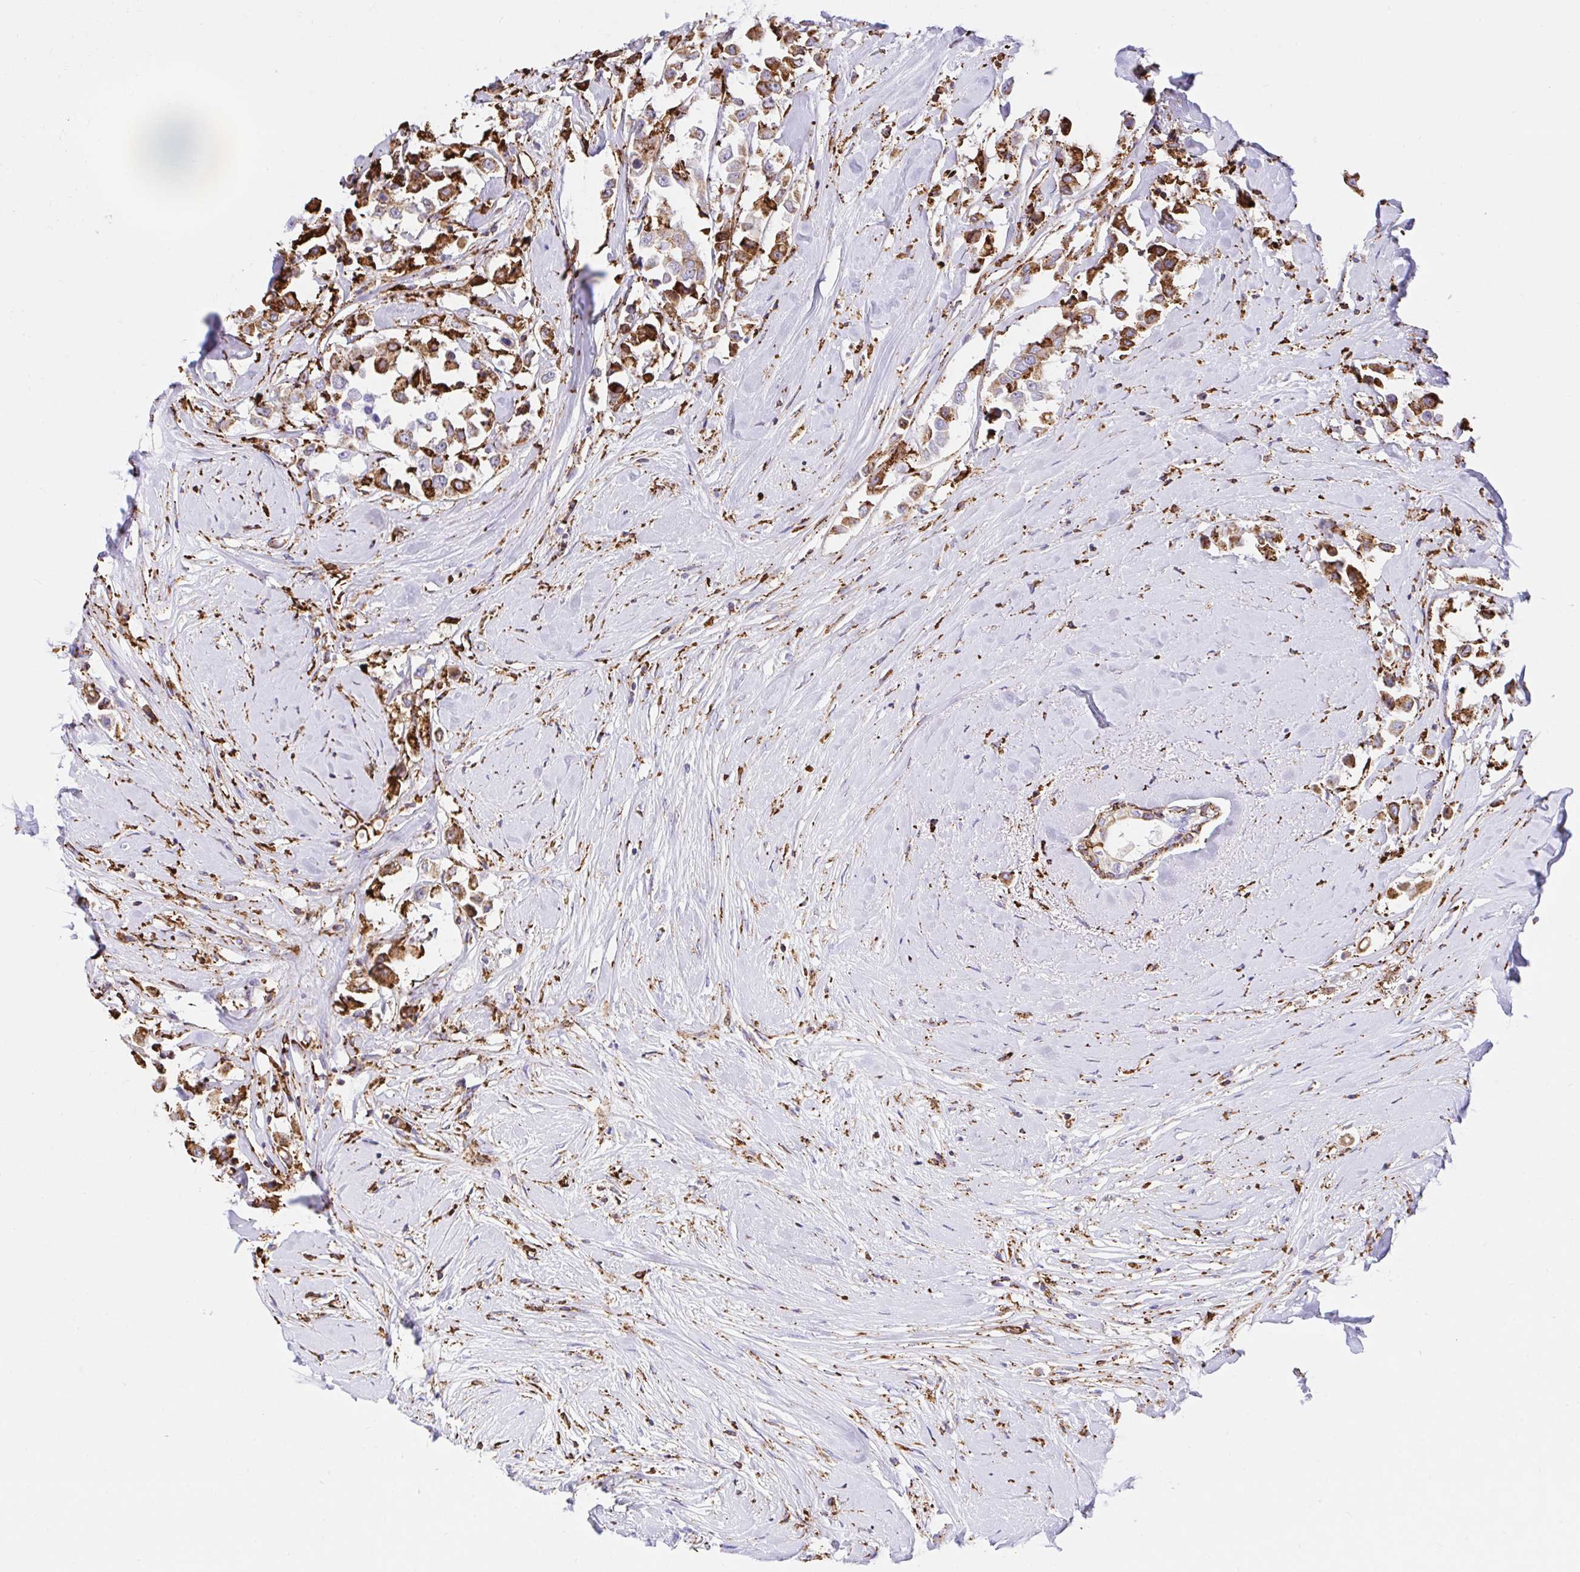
{"staining": {"intensity": "moderate", "quantity": ">75%", "location": "cytoplasmic/membranous"}, "tissue": "breast cancer", "cell_type": "Tumor cells", "image_type": "cancer", "snomed": [{"axis": "morphology", "description": "Duct carcinoma"}, {"axis": "topography", "description": "Breast"}], "caption": "This micrograph reveals immunohistochemistry staining of breast cancer, with medium moderate cytoplasmic/membranous expression in about >75% of tumor cells.", "gene": "CLGN", "patient": {"sex": "female", "age": 61}}